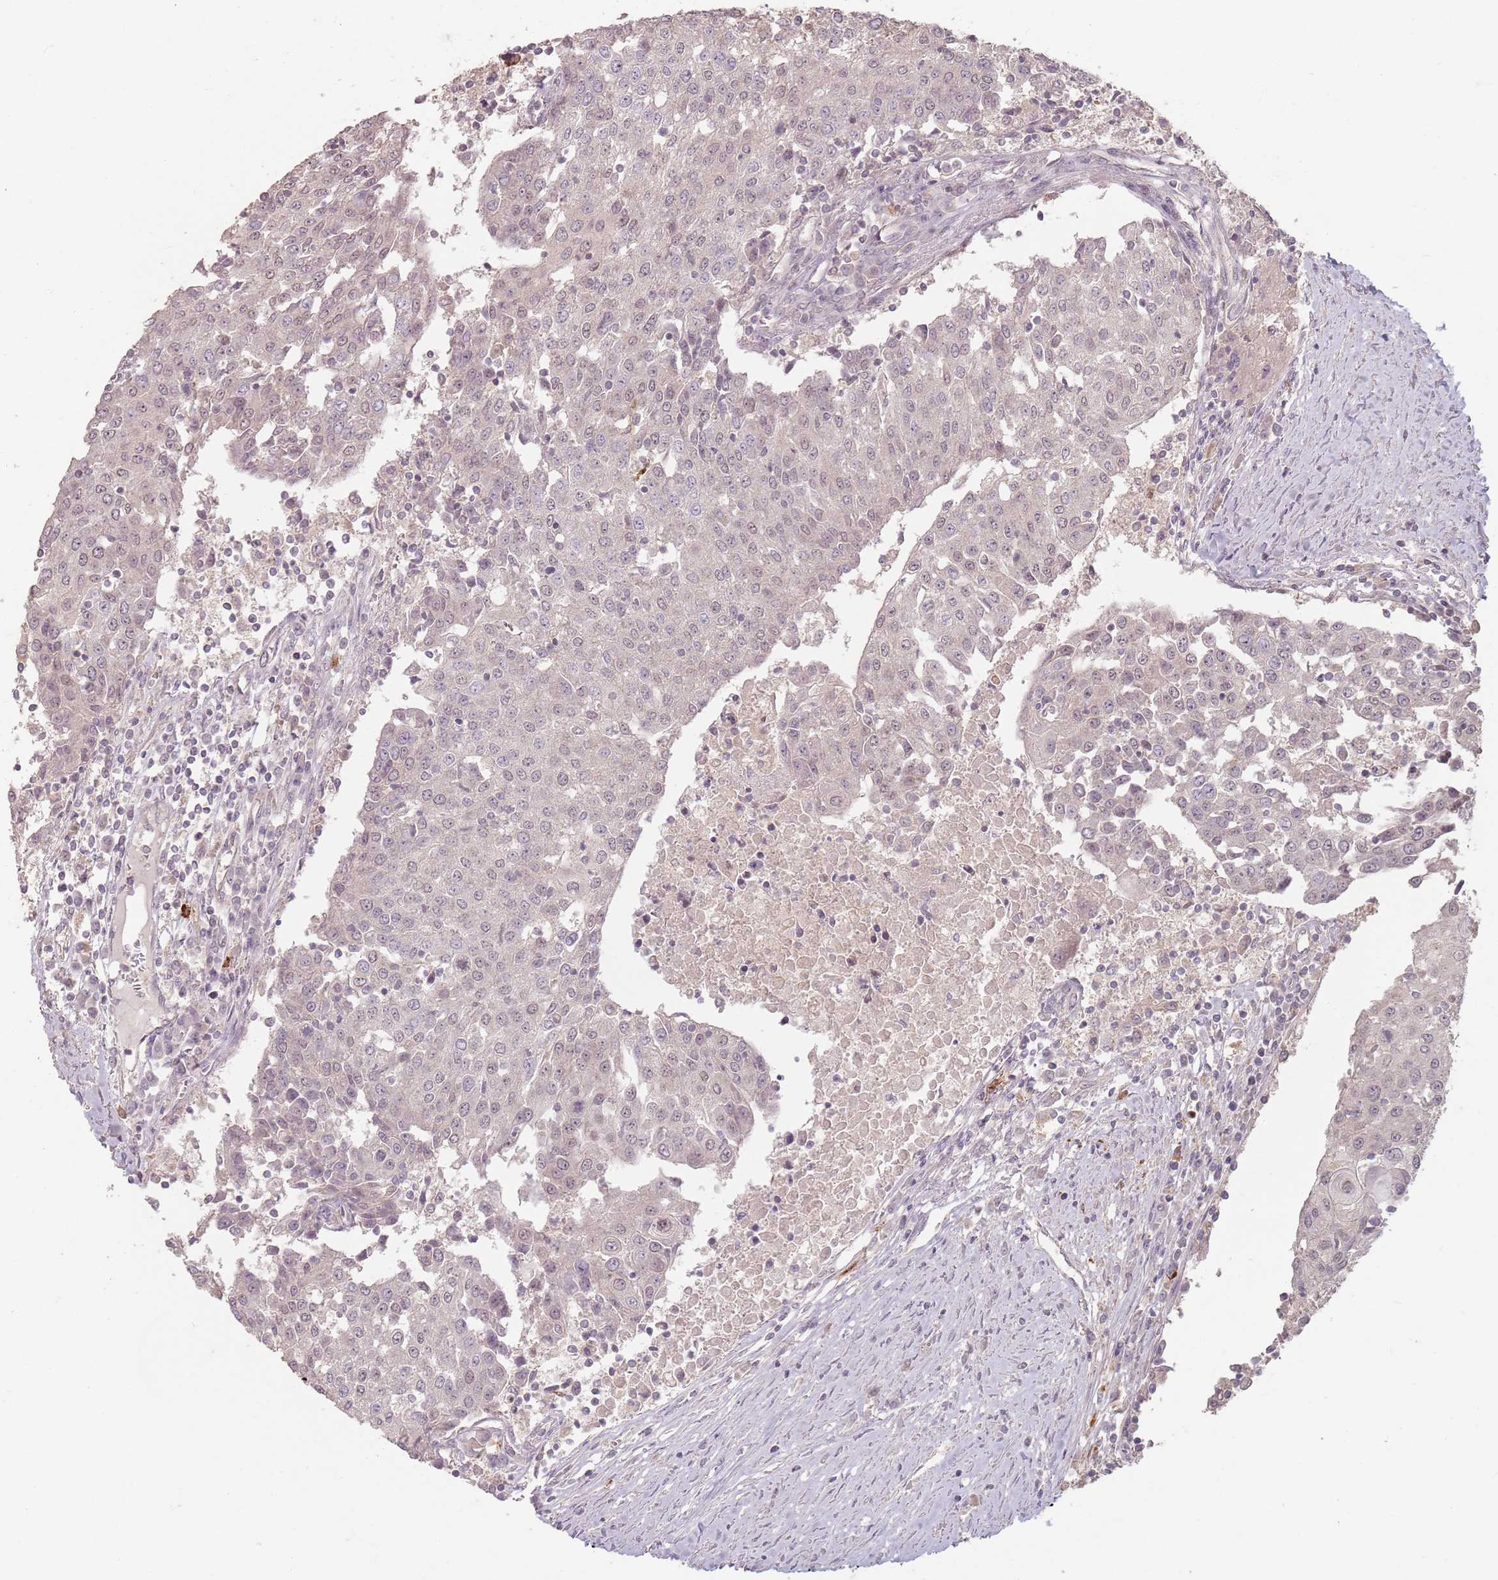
{"staining": {"intensity": "negative", "quantity": "none", "location": "none"}, "tissue": "urothelial cancer", "cell_type": "Tumor cells", "image_type": "cancer", "snomed": [{"axis": "morphology", "description": "Urothelial carcinoma, High grade"}, {"axis": "topography", "description": "Urinary bladder"}], "caption": "High-grade urothelial carcinoma stained for a protein using immunohistochemistry exhibits no positivity tumor cells.", "gene": "CCDC168", "patient": {"sex": "female", "age": 85}}